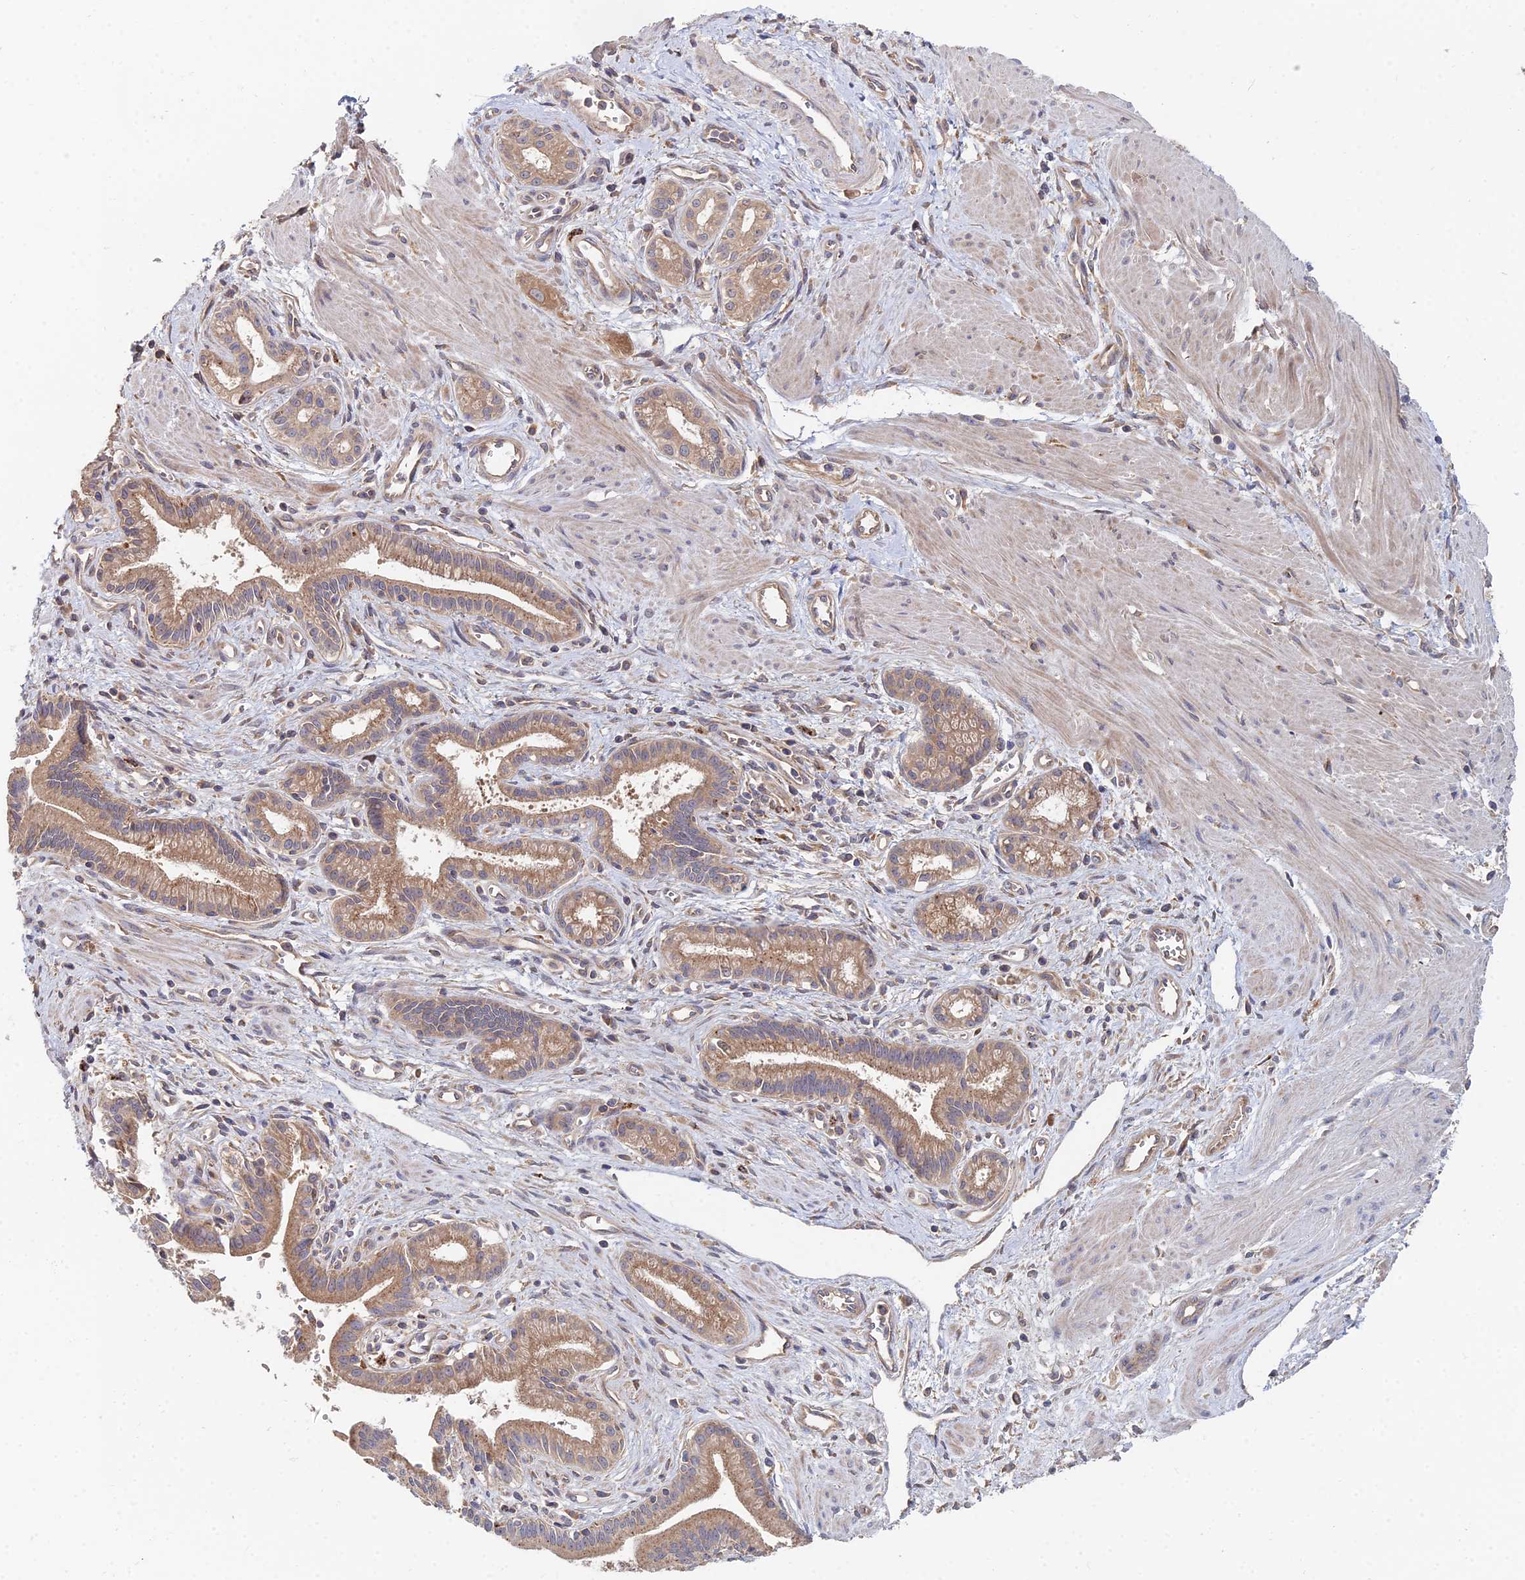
{"staining": {"intensity": "moderate", "quantity": ">75%", "location": "cytoplasmic/membranous"}, "tissue": "pancreatic cancer", "cell_type": "Tumor cells", "image_type": "cancer", "snomed": [{"axis": "morphology", "description": "Adenocarcinoma, NOS"}, {"axis": "topography", "description": "Pancreas"}], "caption": "The image displays immunohistochemical staining of pancreatic cancer (adenocarcinoma). There is moderate cytoplasmic/membranous expression is seen in approximately >75% of tumor cells.", "gene": "CCZ1", "patient": {"sex": "male", "age": 78}}